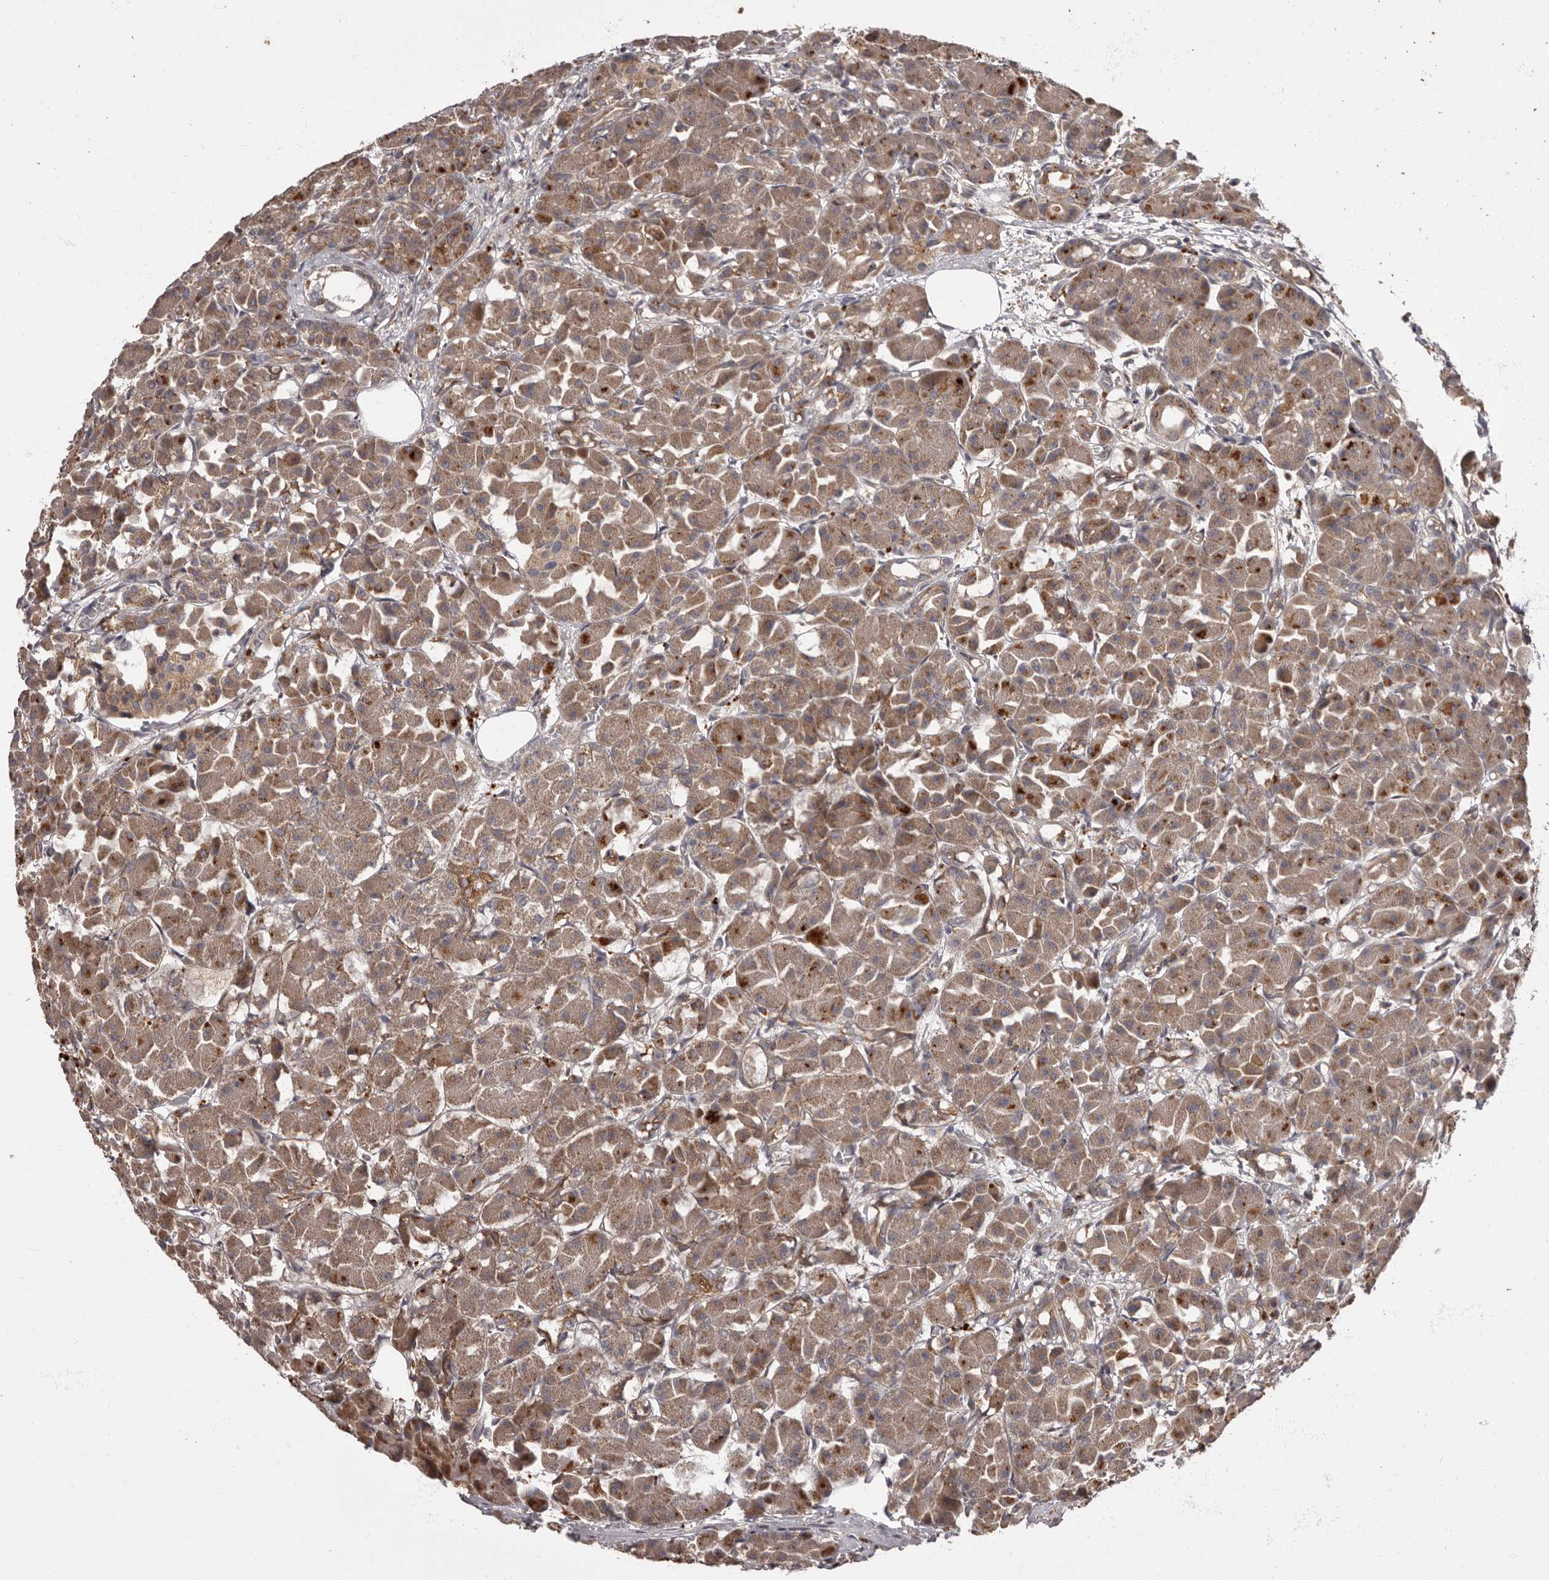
{"staining": {"intensity": "moderate", "quantity": ">75%", "location": "cytoplasmic/membranous"}, "tissue": "pancreas", "cell_type": "Exocrine glandular cells", "image_type": "normal", "snomed": [{"axis": "morphology", "description": "Normal tissue, NOS"}, {"axis": "topography", "description": "Pancreas"}], "caption": "Moderate cytoplasmic/membranous staining is appreciated in approximately >75% of exocrine glandular cells in normal pancreas.", "gene": "ADCY2", "patient": {"sex": "male", "age": 63}}